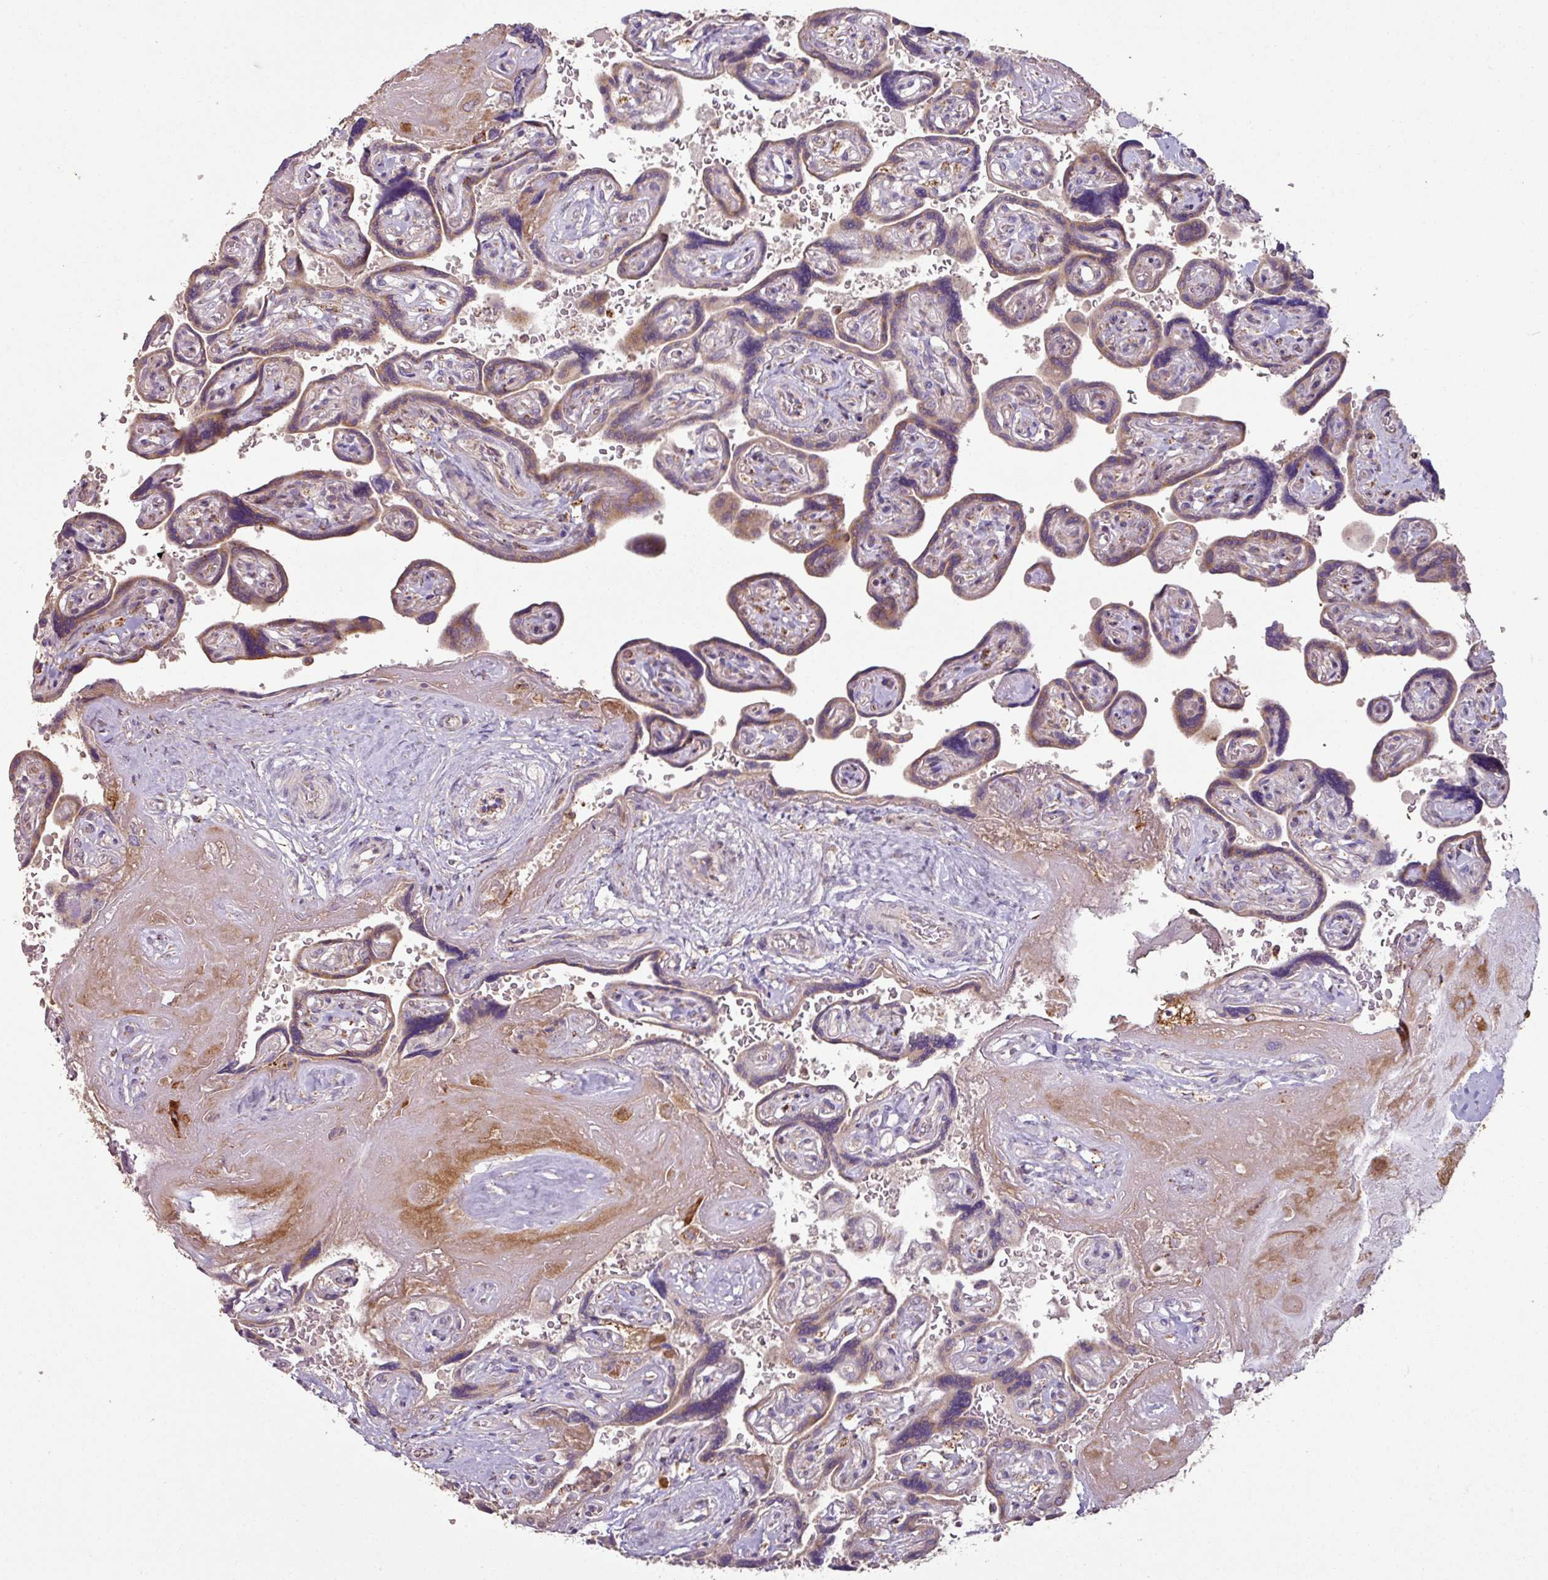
{"staining": {"intensity": "moderate", "quantity": "25%-75%", "location": "cytoplasmic/membranous"}, "tissue": "placenta", "cell_type": "Trophoblastic cells", "image_type": "normal", "snomed": [{"axis": "morphology", "description": "Normal tissue, NOS"}, {"axis": "topography", "description": "Placenta"}], "caption": "Human placenta stained for a protein (brown) displays moderate cytoplasmic/membranous positive positivity in about 25%-75% of trophoblastic cells.", "gene": "ENSG00000260170", "patient": {"sex": "female", "age": 32}}